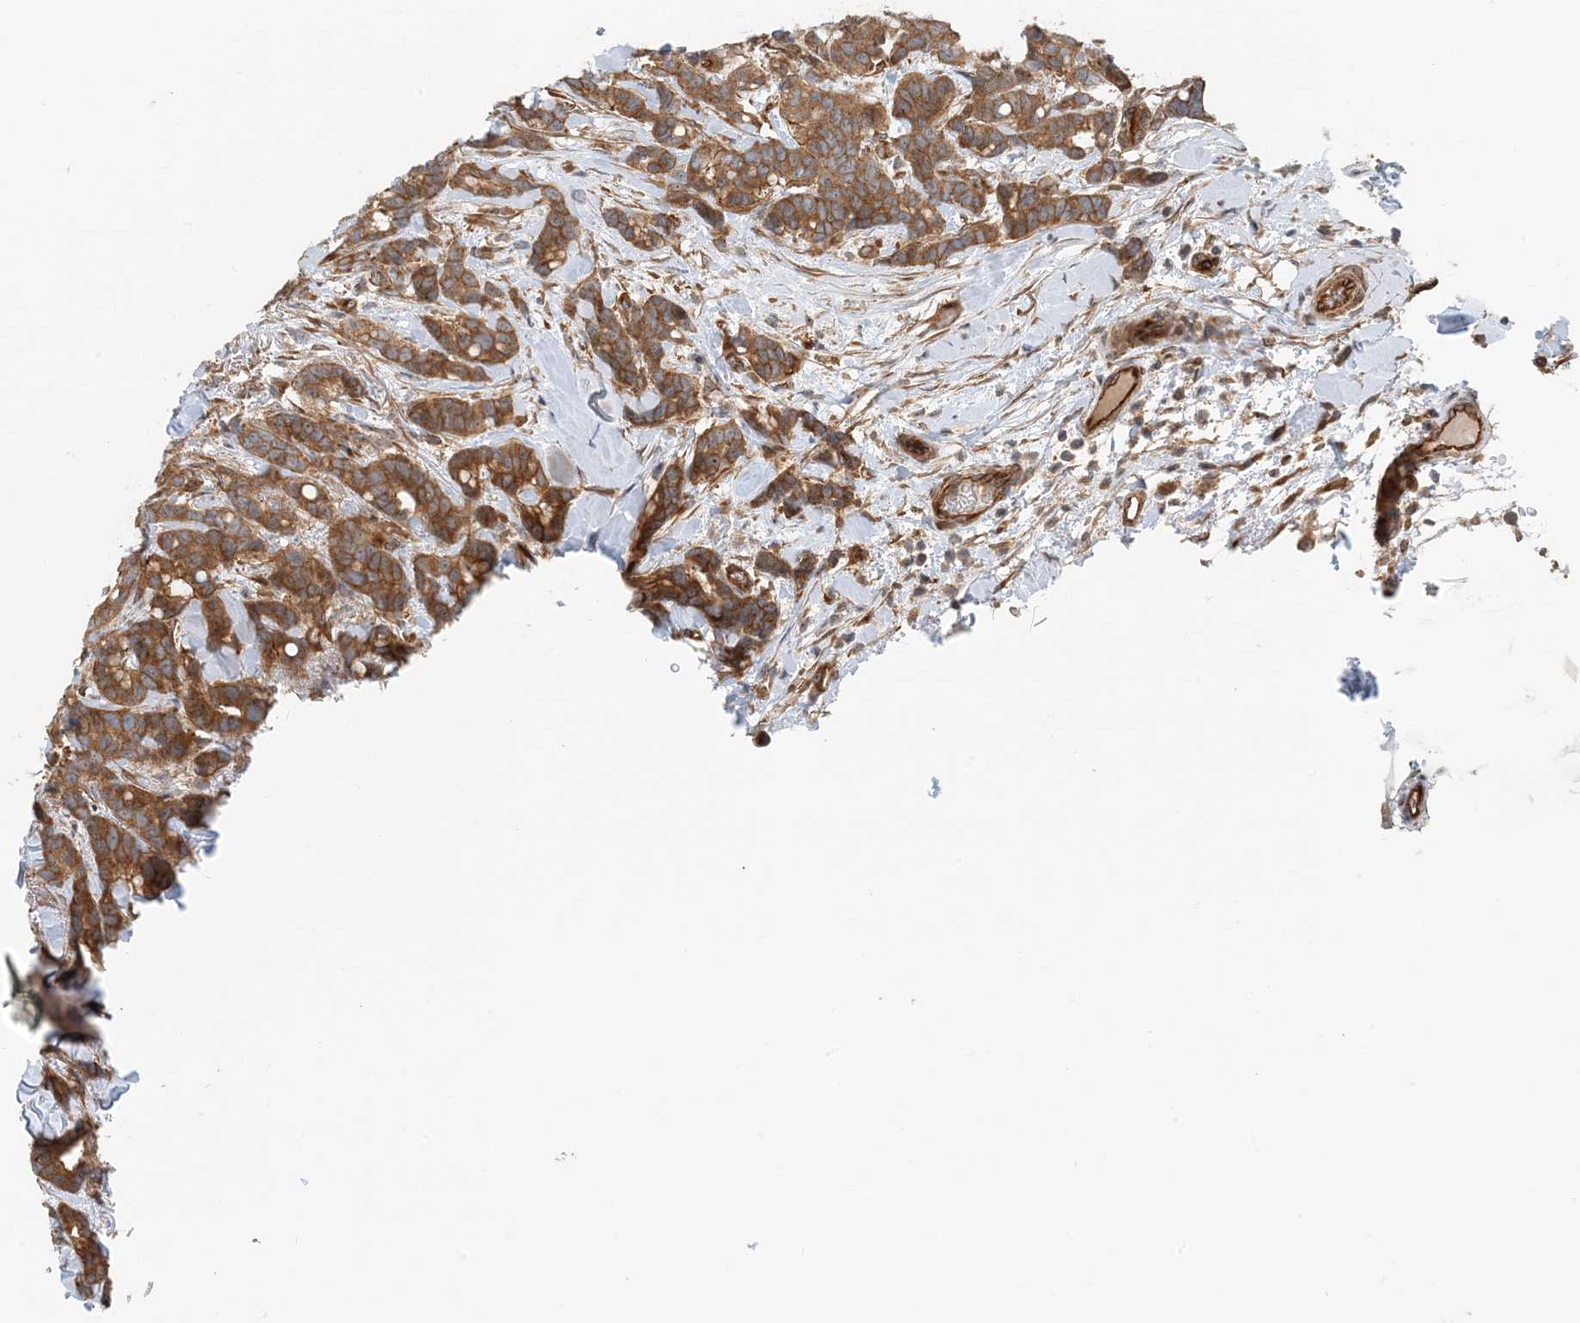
{"staining": {"intensity": "moderate", "quantity": ">75%", "location": "cytoplasmic/membranous"}, "tissue": "breast cancer", "cell_type": "Tumor cells", "image_type": "cancer", "snomed": [{"axis": "morphology", "description": "Duct carcinoma"}, {"axis": "topography", "description": "Breast"}], "caption": "Moderate cytoplasmic/membranous positivity for a protein is identified in approximately >75% of tumor cells of breast cancer using immunohistochemistry.", "gene": "MYL5", "patient": {"sex": "female", "age": 87}}